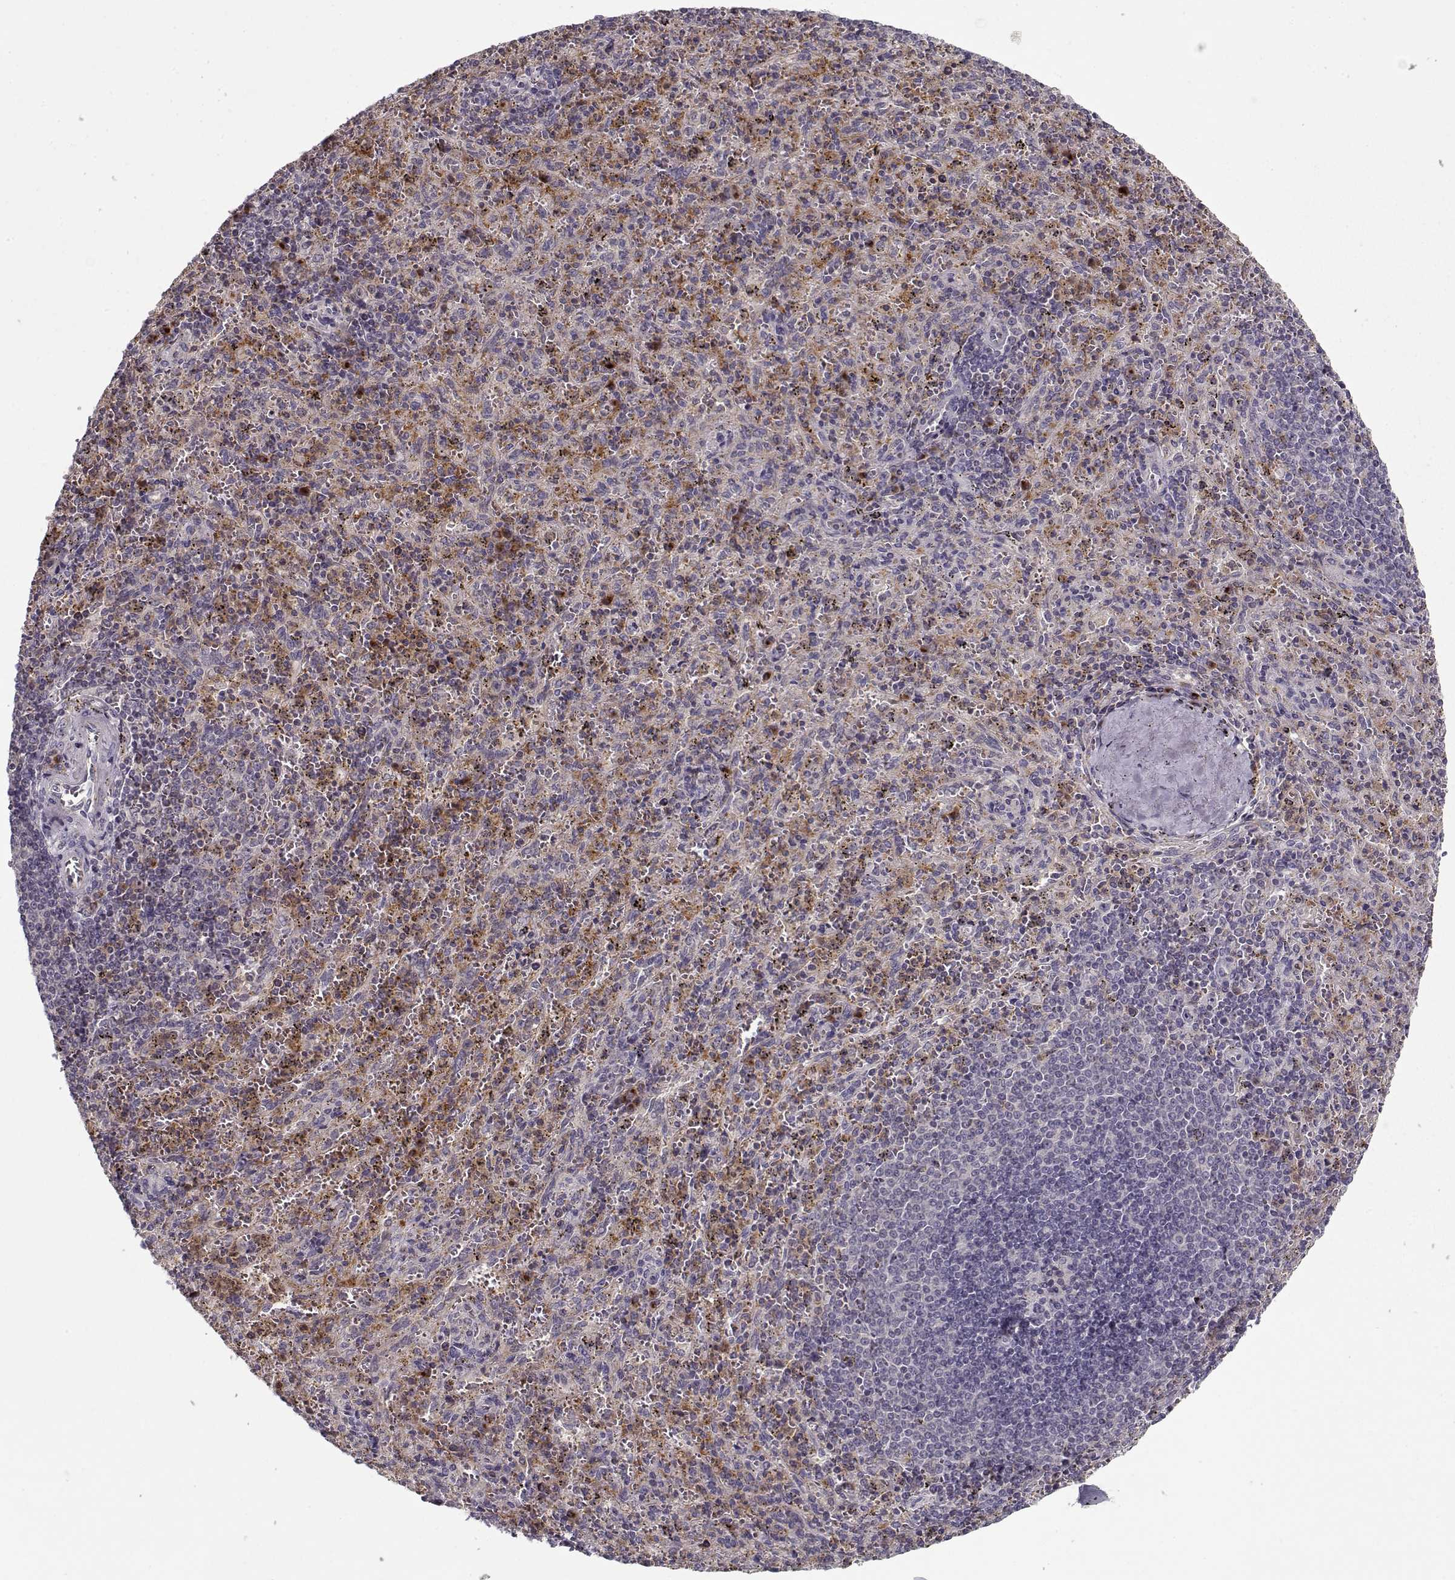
{"staining": {"intensity": "moderate", "quantity": ">75%", "location": "cytoplasmic/membranous"}, "tissue": "spleen", "cell_type": "Cells in red pulp", "image_type": "normal", "snomed": [{"axis": "morphology", "description": "Normal tissue, NOS"}, {"axis": "topography", "description": "Spleen"}], "caption": "This photomicrograph displays immunohistochemistry staining of benign spleen, with medium moderate cytoplasmic/membranous positivity in approximately >75% of cells in red pulp.", "gene": "UNC13D", "patient": {"sex": "male", "age": 57}}